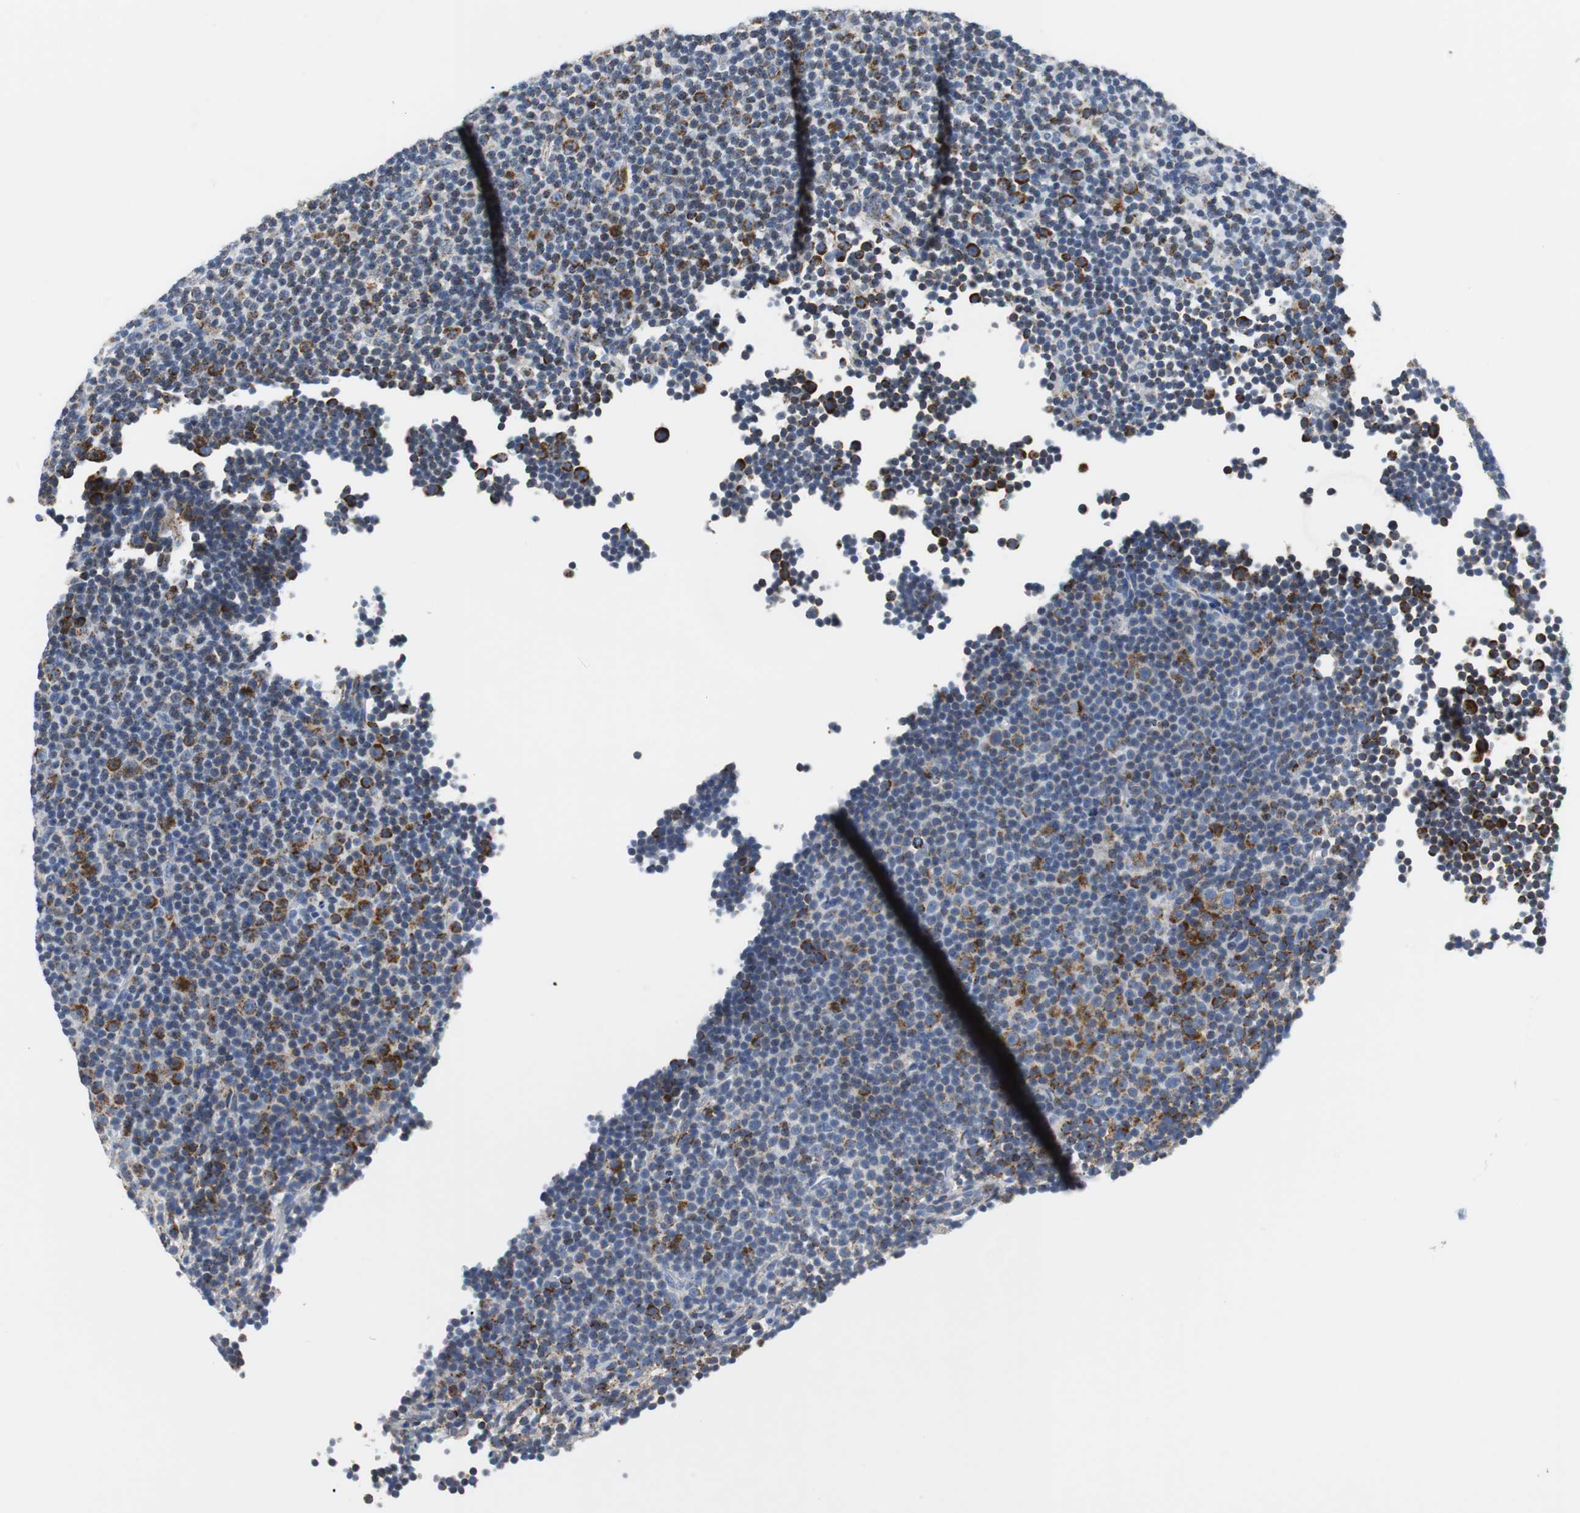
{"staining": {"intensity": "strong", "quantity": "25%-75%", "location": "cytoplasmic/membranous"}, "tissue": "lymphoma", "cell_type": "Tumor cells", "image_type": "cancer", "snomed": [{"axis": "morphology", "description": "Malignant lymphoma, non-Hodgkin's type, Low grade"}, {"axis": "topography", "description": "Lymph node"}], "caption": "Lymphoma tissue displays strong cytoplasmic/membranous positivity in approximately 25%-75% of tumor cells, visualized by immunohistochemistry.", "gene": "C1QTNF7", "patient": {"sex": "female", "age": 67}}